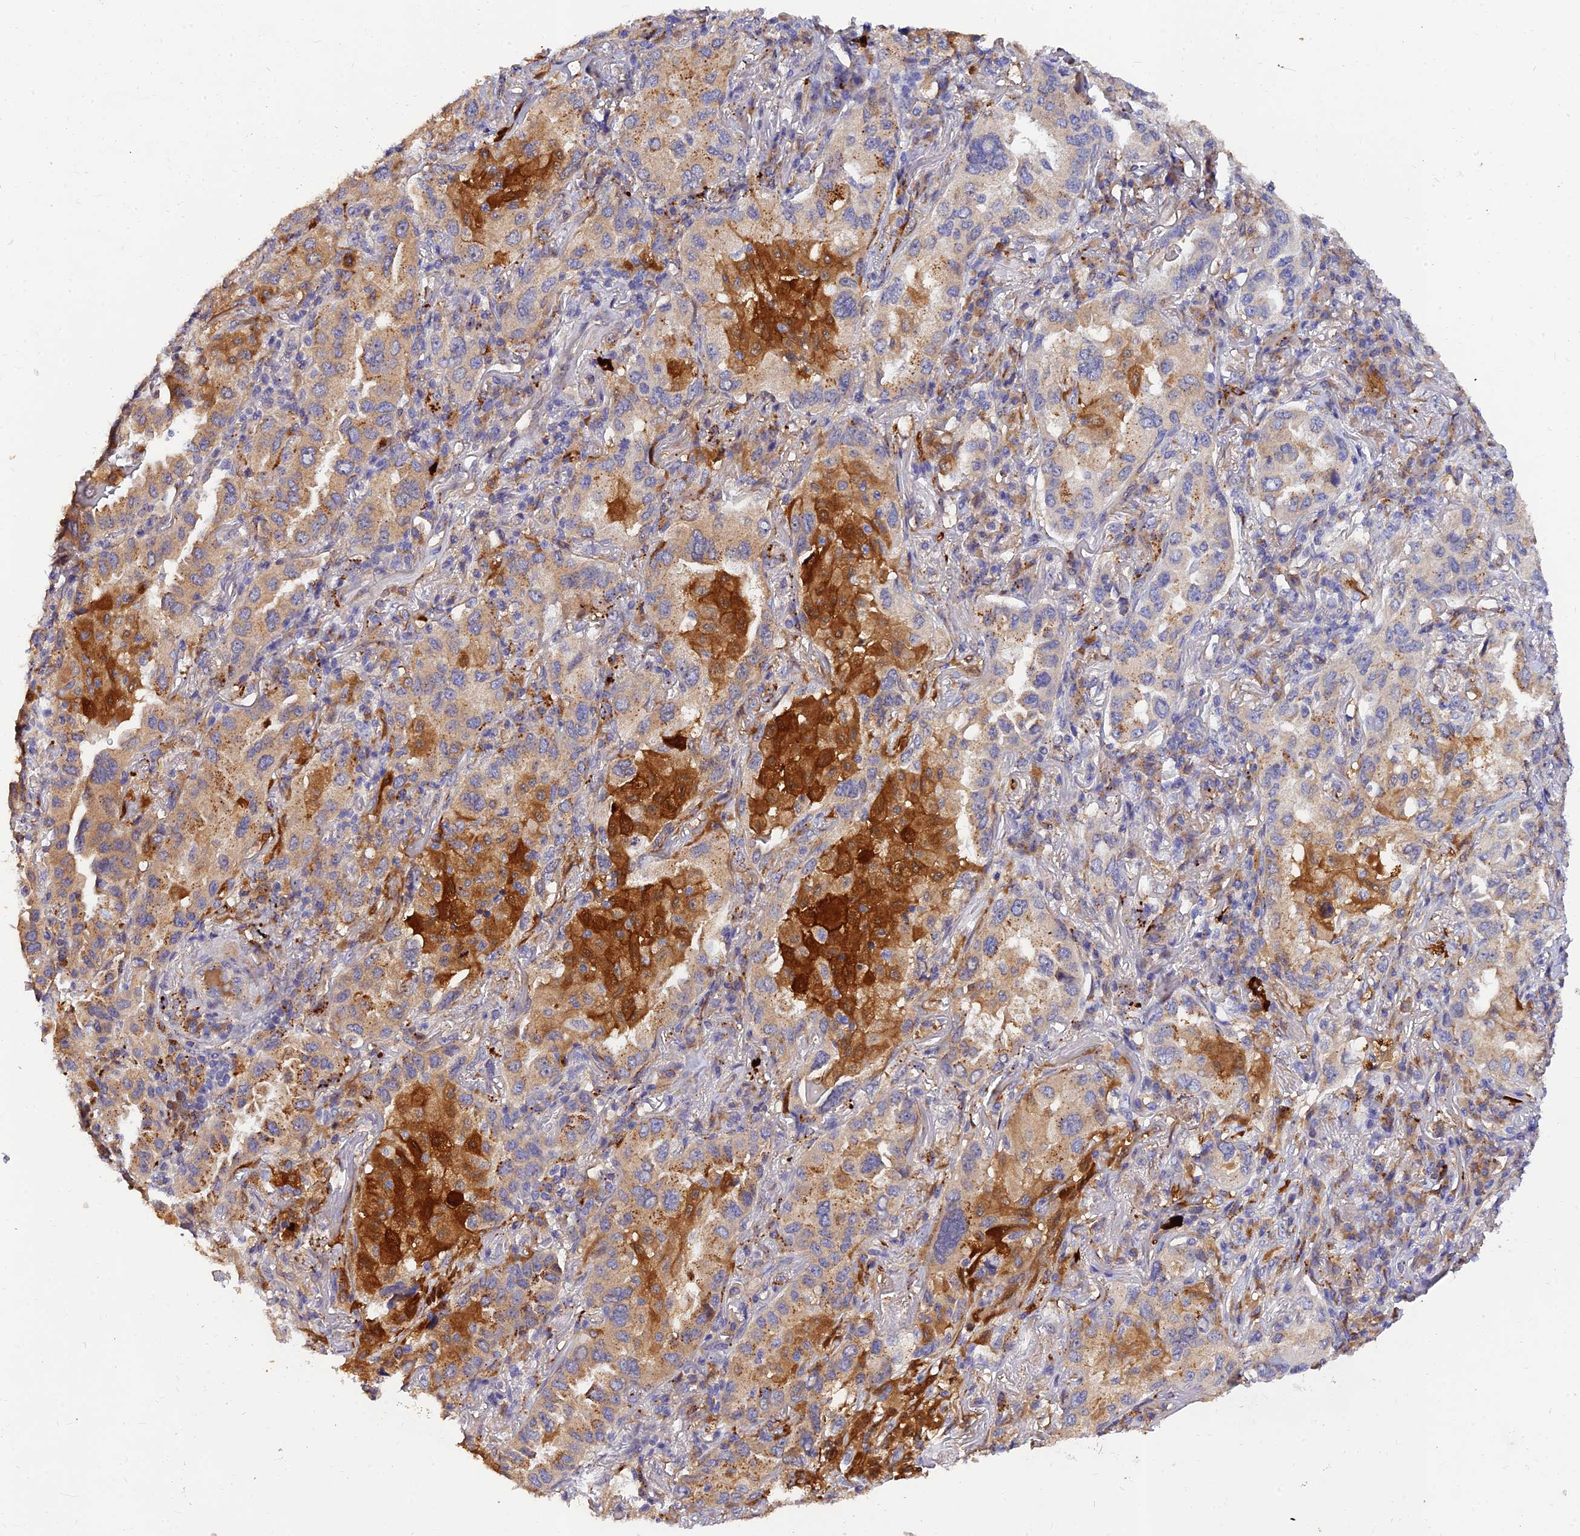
{"staining": {"intensity": "moderate", "quantity": "<25%", "location": "cytoplasmic/membranous"}, "tissue": "lung cancer", "cell_type": "Tumor cells", "image_type": "cancer", "snomed": [{"axis": "morphology", "description": "Adenocarcinoma, NOS"}, {"axis": "topography", "description": "Lung"}], "caption": "Protein analysis of lung adenocarcinoma tissue exhibits moderate cytoplasmic/membranous staining in about <25% of tumor cells.", "gene": "MRPL35", "patient": {"sex": "female", "age": 69}}